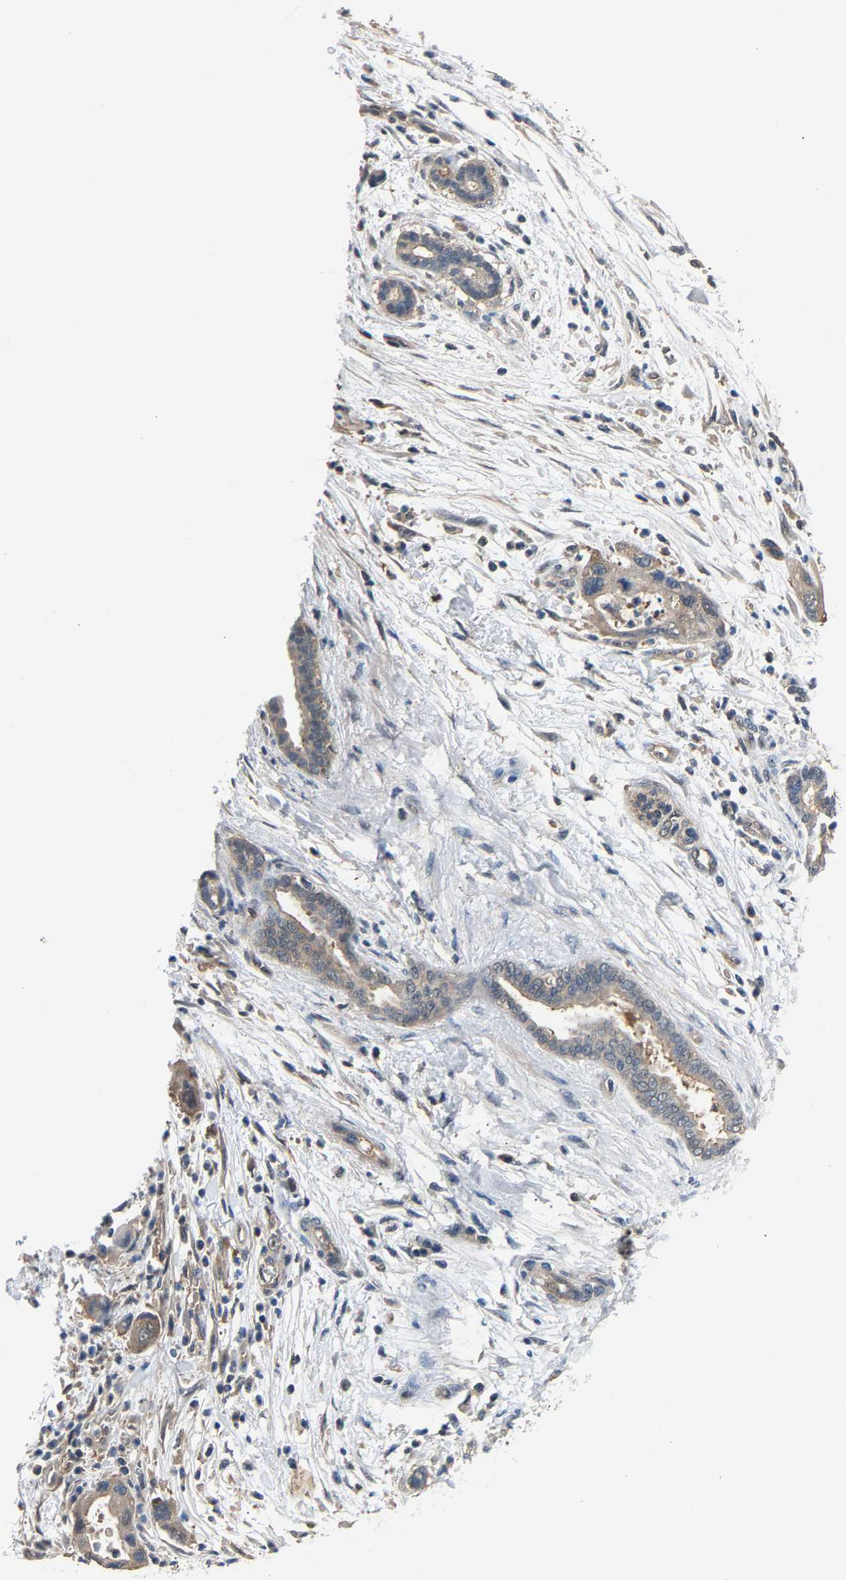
{"staining": {"intensity": "weak", "quantity": "<25%", "location": "cytoplasmic/membranous"}, "tissue": "pancreatic cancer", "cell_type": "Tumor cells", "image_type": "cancer", "snomed": [{"axis": "morphology", "description": "Normal tissue, NOS"}, {"axis": "morphology", "description": "Adenocarcinoma, NOS"}, {"axis": "topography", "description": "Pancreas"}], "caption": "Adenocarcinoma (pancreatic) was stained to show a protein in brown. There is no significant staining in tumor cells.", "gene": "ABCC9", "patient": {"sex": "female", "age": 71}}